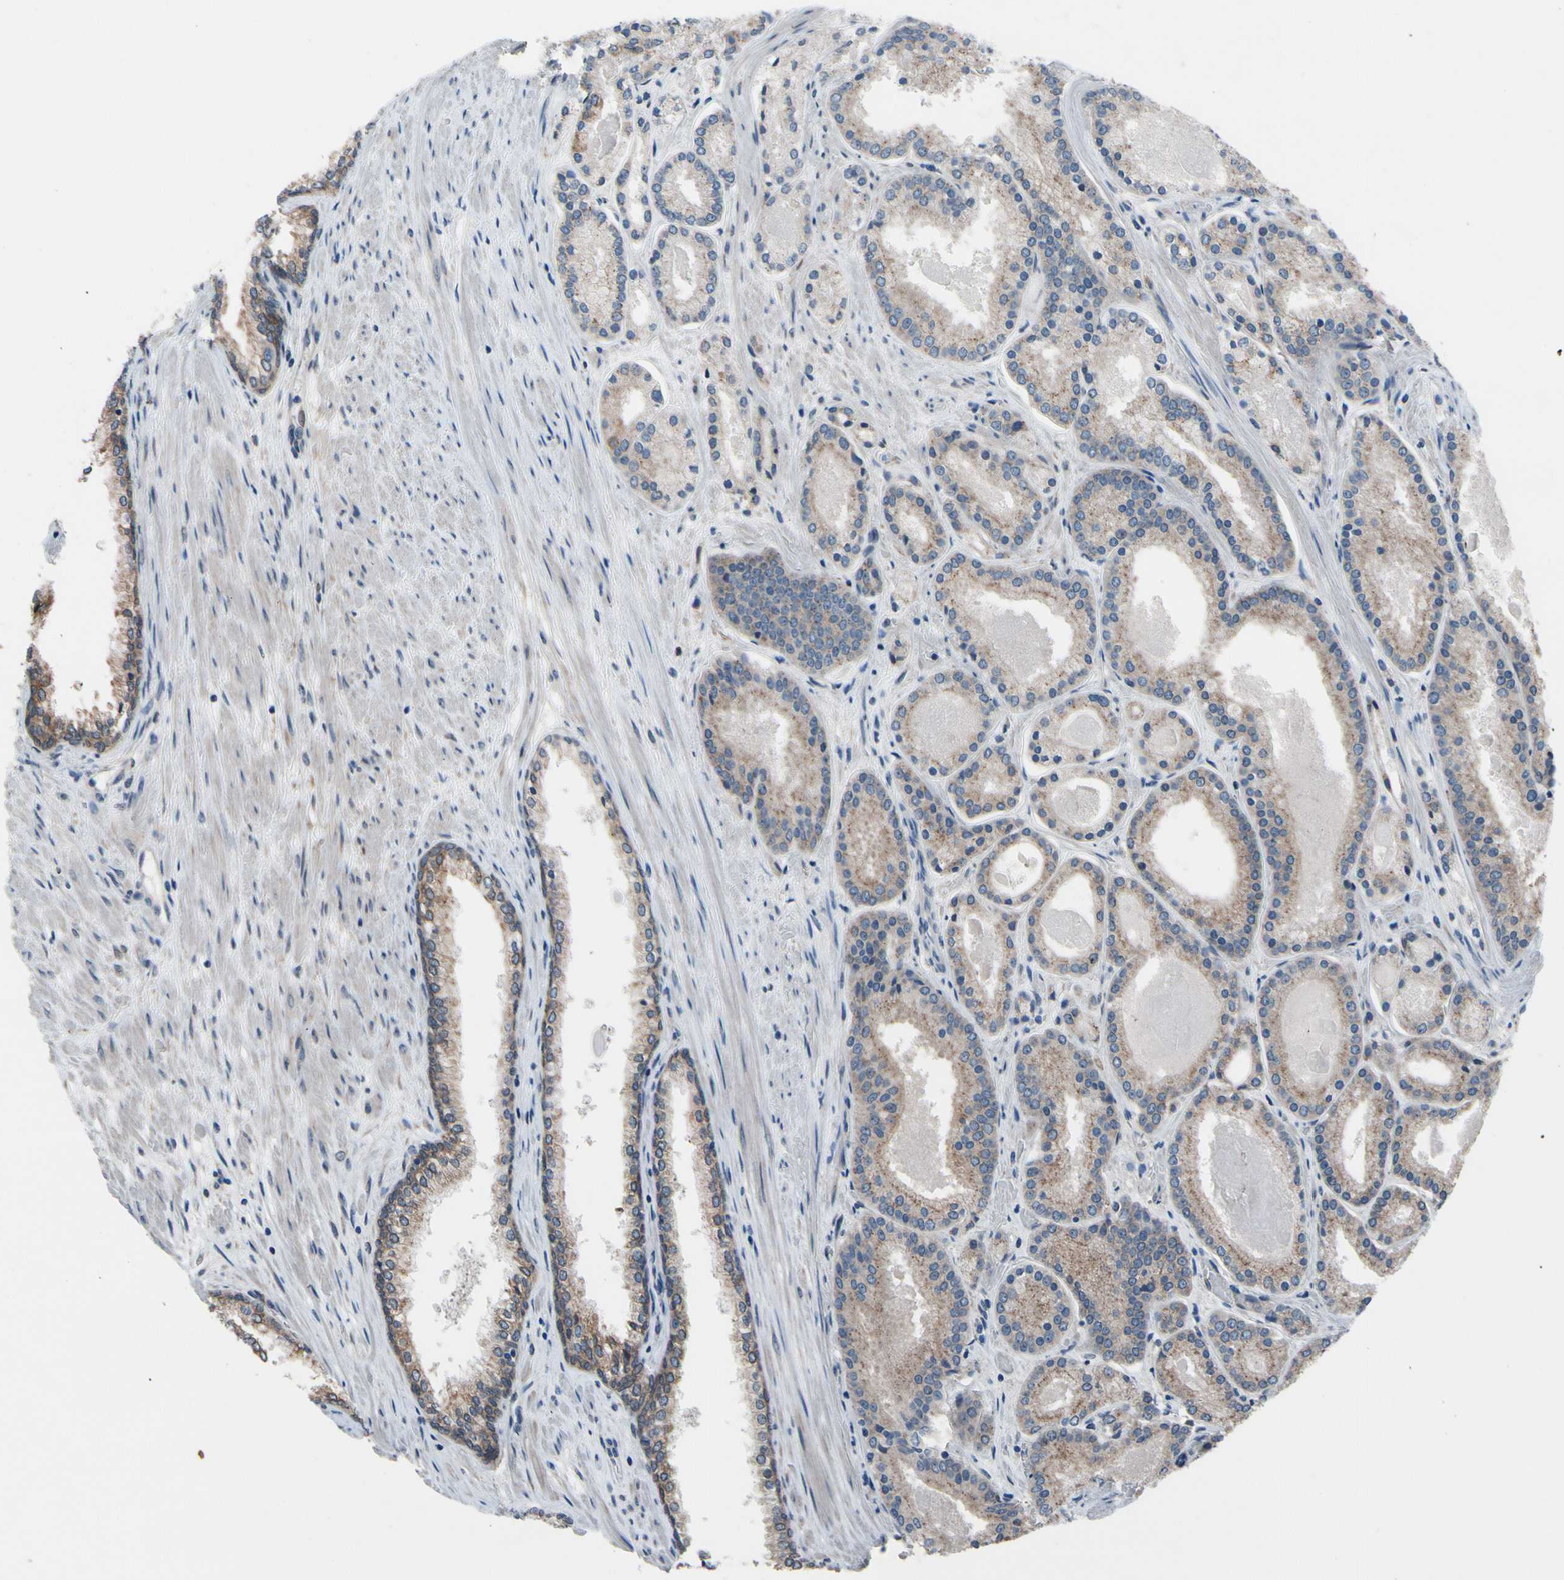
{"staining": {"intensity": "weak", "quantity": ">75%", "location": "cytoplasmic/membranous"}, "tissue": "prostate cancer", "cell_type": "Tumor cells", "image_type": "cancer", "snomed": [{"axis": "morphology", "description": "Adenocarcinoma, Low grade"}, {"axis": "topography", "description": "Prostate"}], "caption": "Tumor cells demonstrate low levels of weak cytoplasmic/membranous staining in approximately >75% of cells in prostate cancer (low-grade adenocarcinoma). The staining was performed using DAB (3,3'-diaminobenzidine) to visualize the protein expression in brown, while the nuclei were stained in blue with hematoxylin (Magnification: 20x).", "gene": "PRXL2A", "patient": {"sex": "male", "age": 59}}